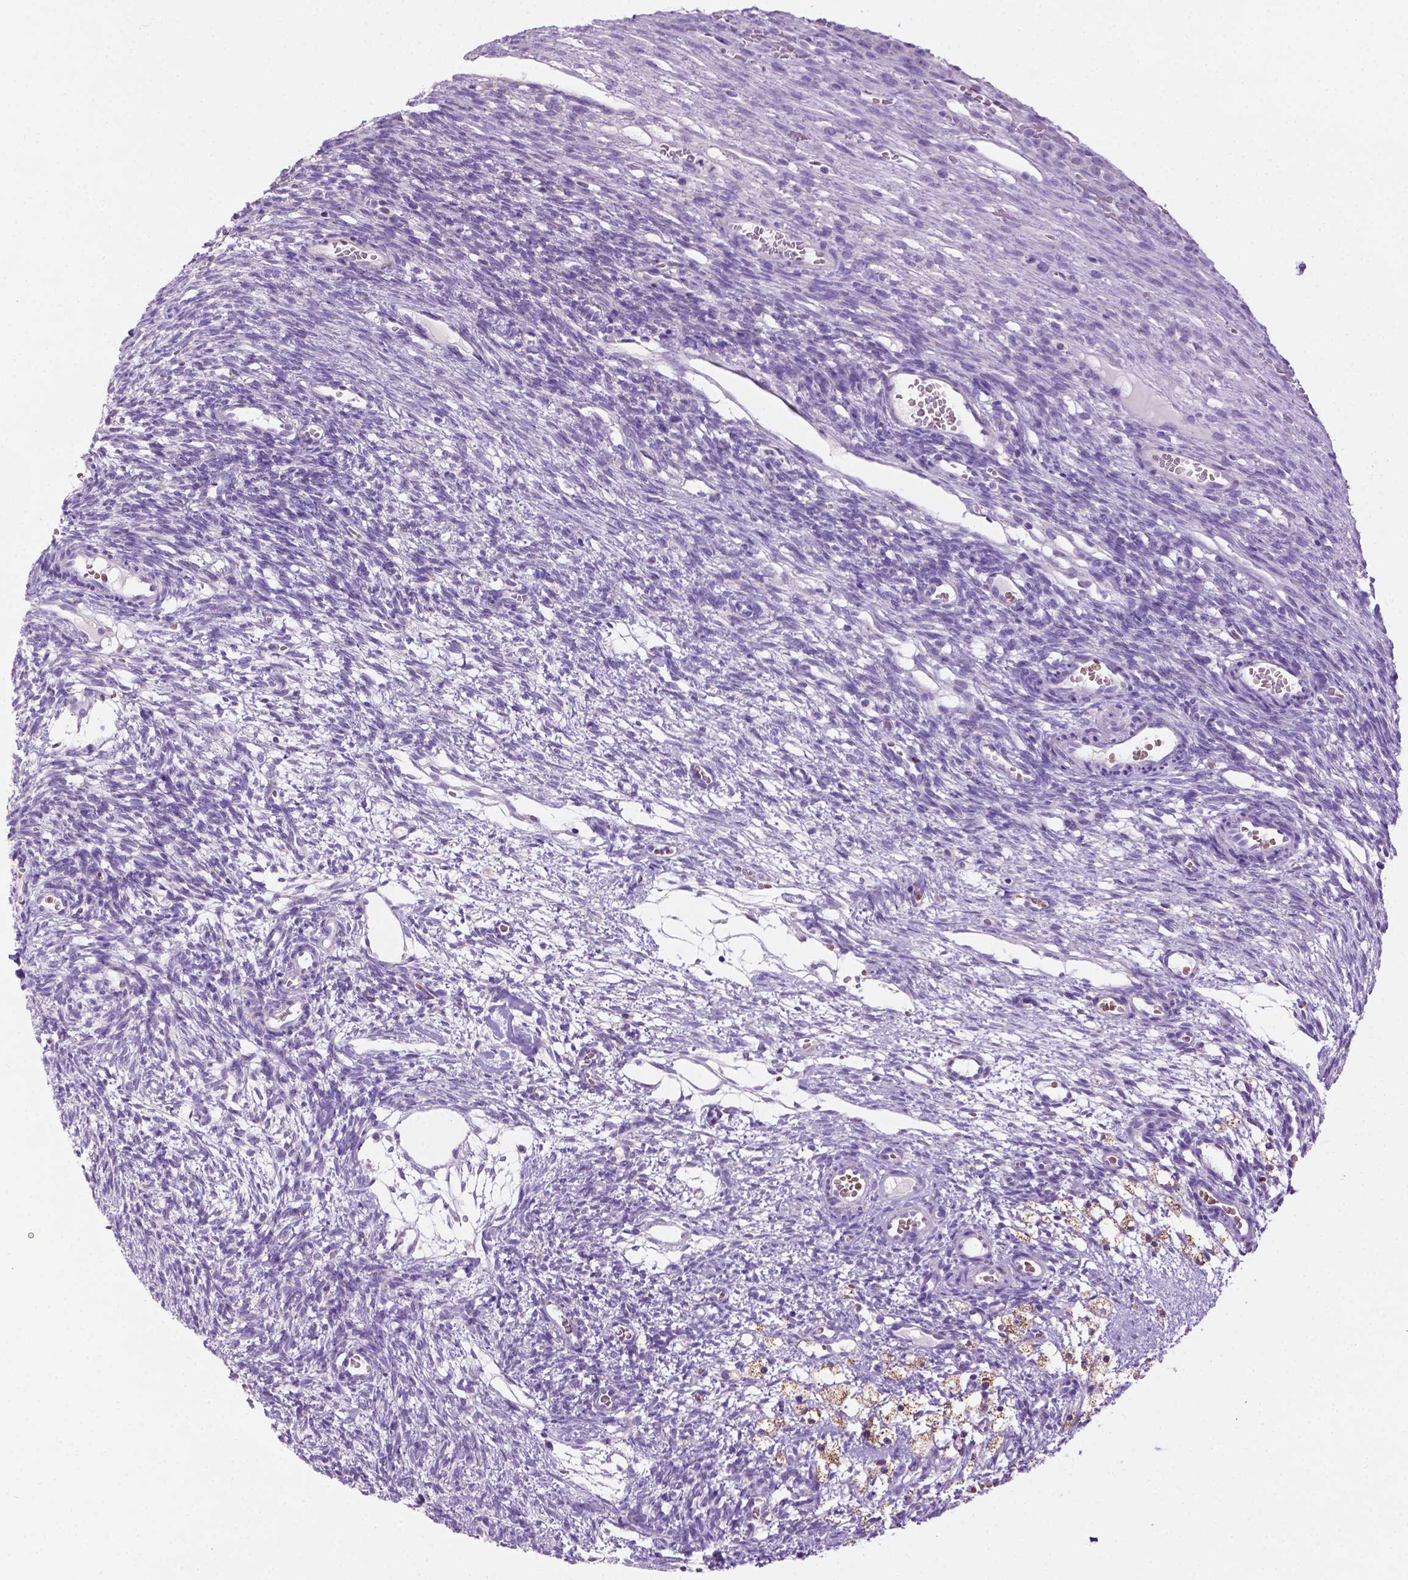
{"staining": {"intensity": "negative", "quantity": "none", "location": "none"}, "tissue": "ovary", "cell_type": "Follicle cells", "image_type": "normal", "snomed": [{"axis": "morphology", "description": "Normal tissue, NOS"}, {"axis": "topography", "description": "Ovary"}], "caption": "High power microscopy micrograph of an immunohistochemistry image of unremarkable ovary, revealing no significant staining in follicle cells.", "gene": "TMEM132E", "patient": {"sex": "female", "age": 34}}